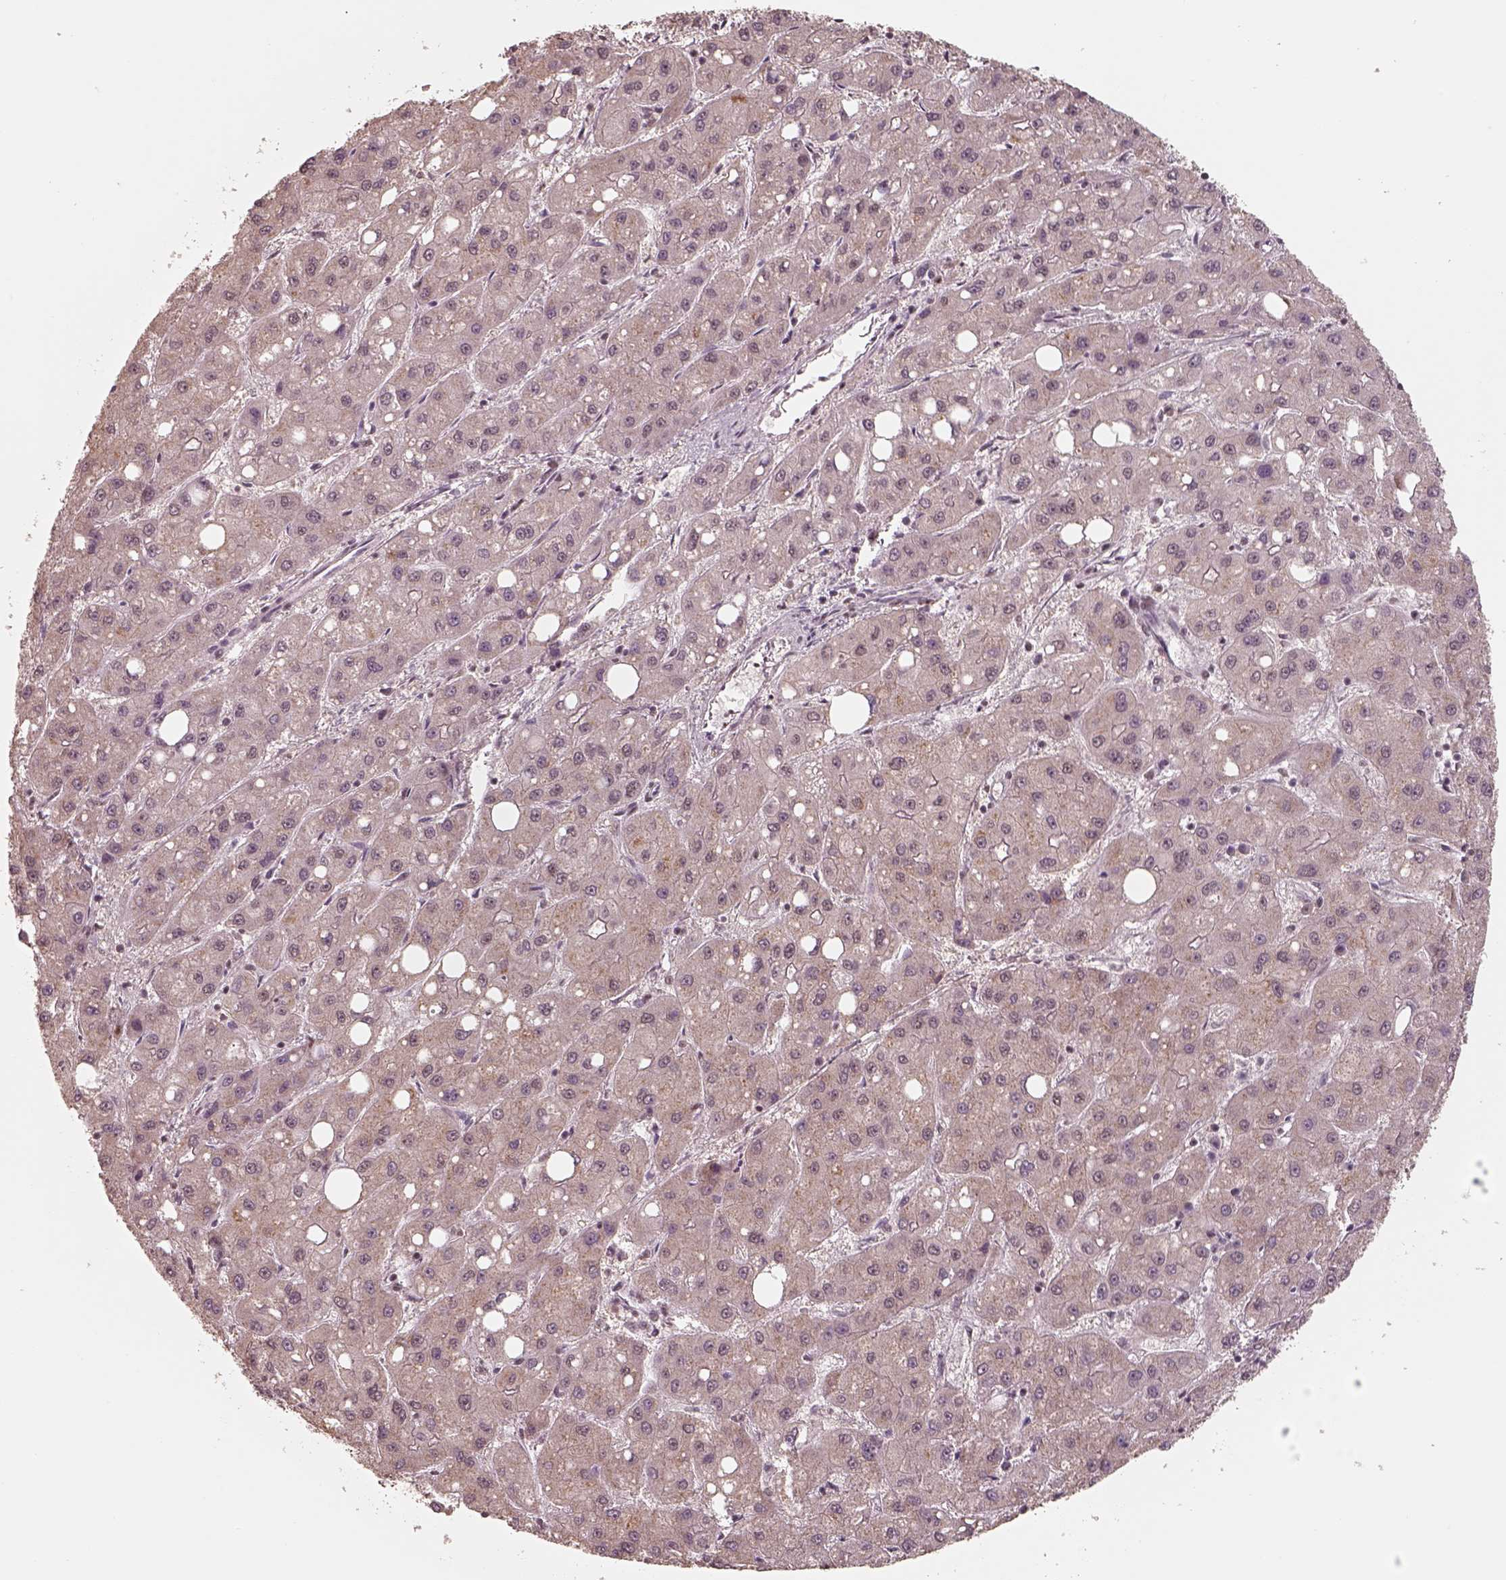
{"staining": {"intensity": "negative", "quantity": "none", "location": "none"}, "tissue": "liver cancer", "cell_type": "Tumor cells", "image_type": "cancer", "snomed": [{"axis": "morphology", "description": "Carcinoma, Hepatocellular, NOS"}, {"axis": "topography", "description": "Liver"}], "caption": "Immunohistochemical staining of human liver cancer (hepatocellular carcinoma) demonstrates no significant staining in tumor cells.", "gene": "ATXN7L3", "patient": {"sex": "male", "age": 73}}